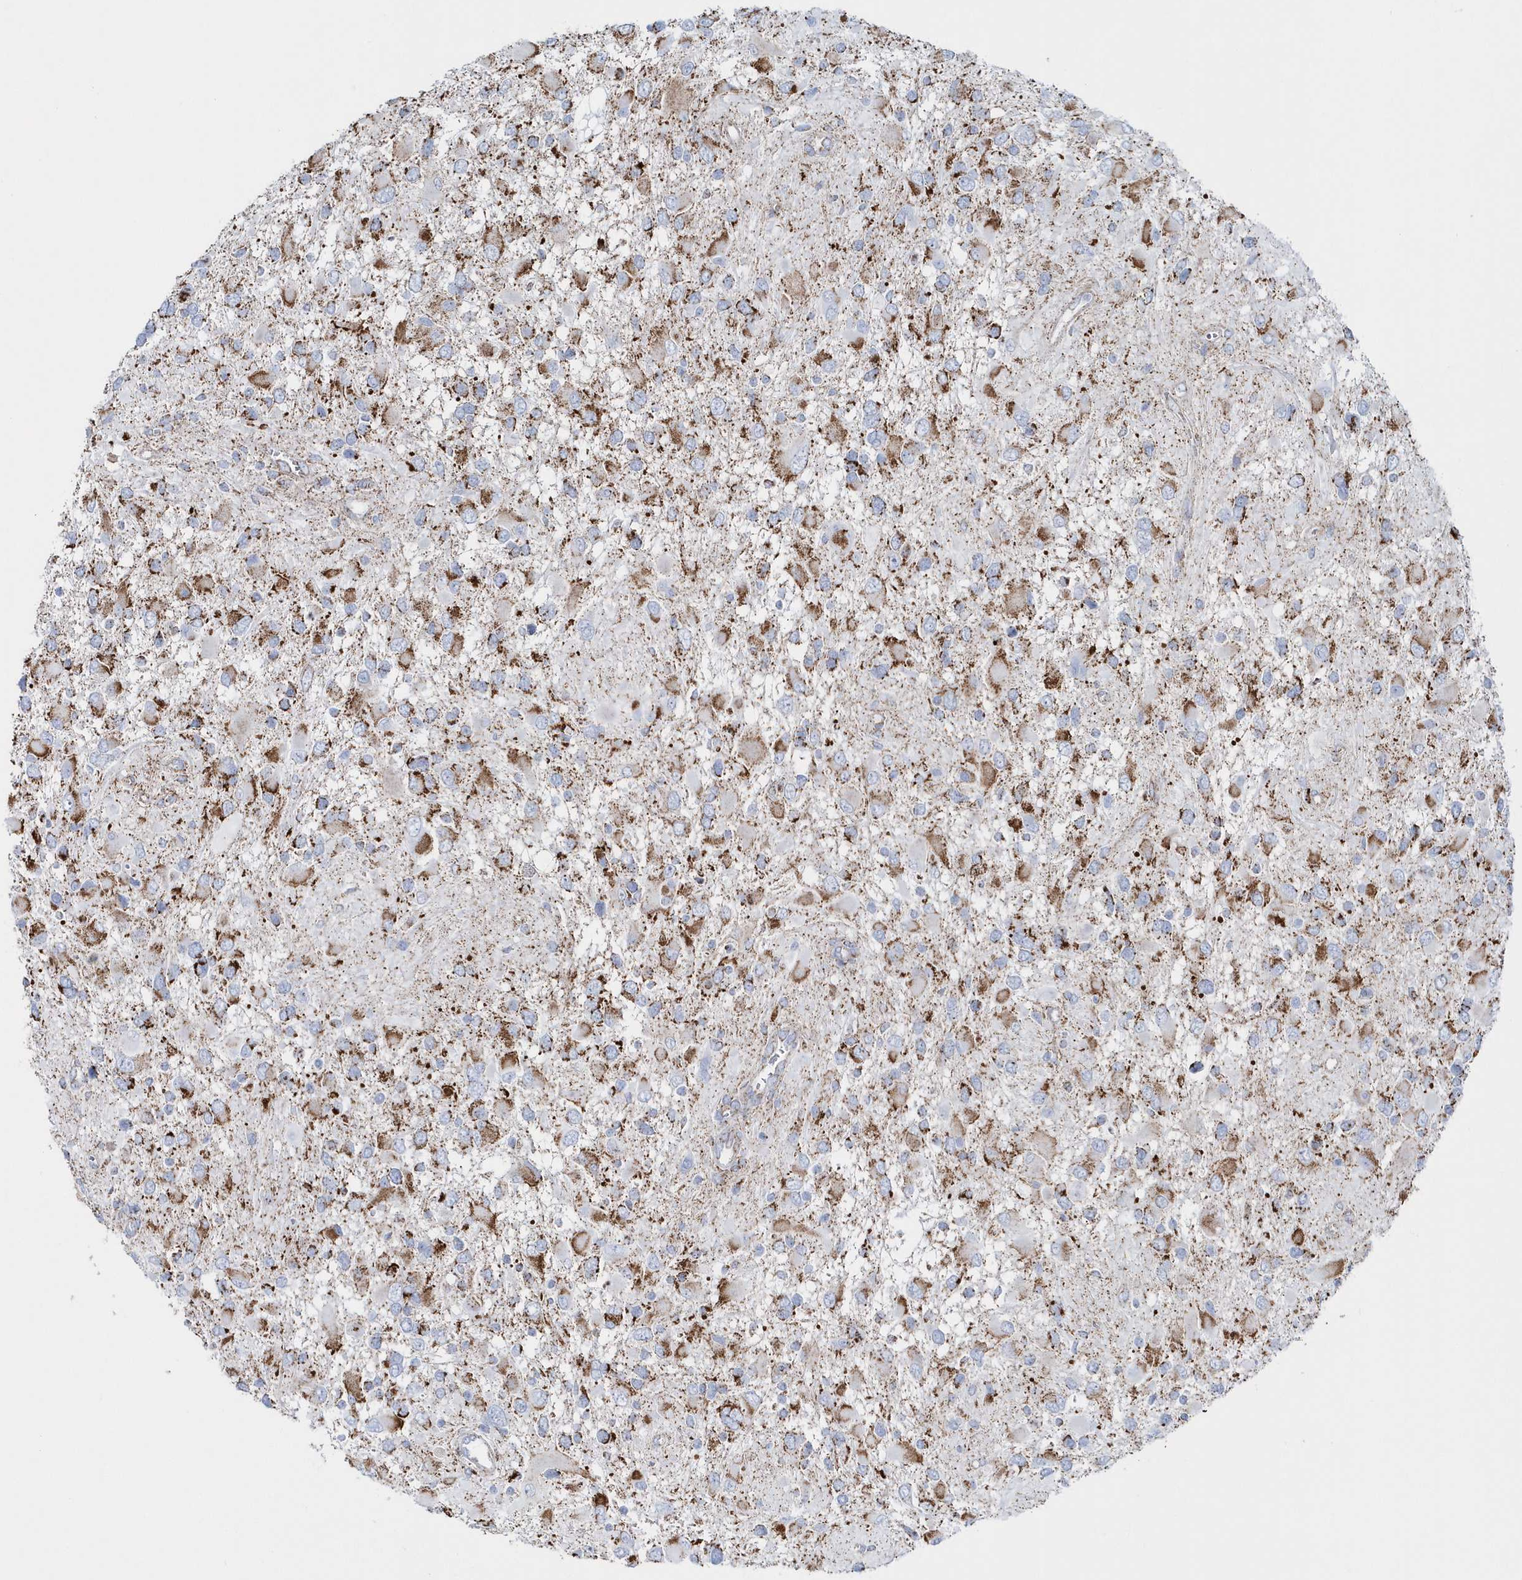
{"staining": {"intensity": "moderate", "quantity": ">75%", "location": "cytoplasmic/membranous"}, "tissue": "glioma", "cell_type": "Tumor cells", "image_type": "cancer", "snomed": [{"axis": "morphology", "description": "Glioma, malignant, High grade"}, {"axis": "topography", "description": "Brain"}], "caption": "Tumor cells show medium levels of moderate cytoplasmic/membranous expression in about >75% of cells in human malignant glioma (high-grade).", "gene": "TMCO6", "patient": {"sex": "male", "age": 53}}